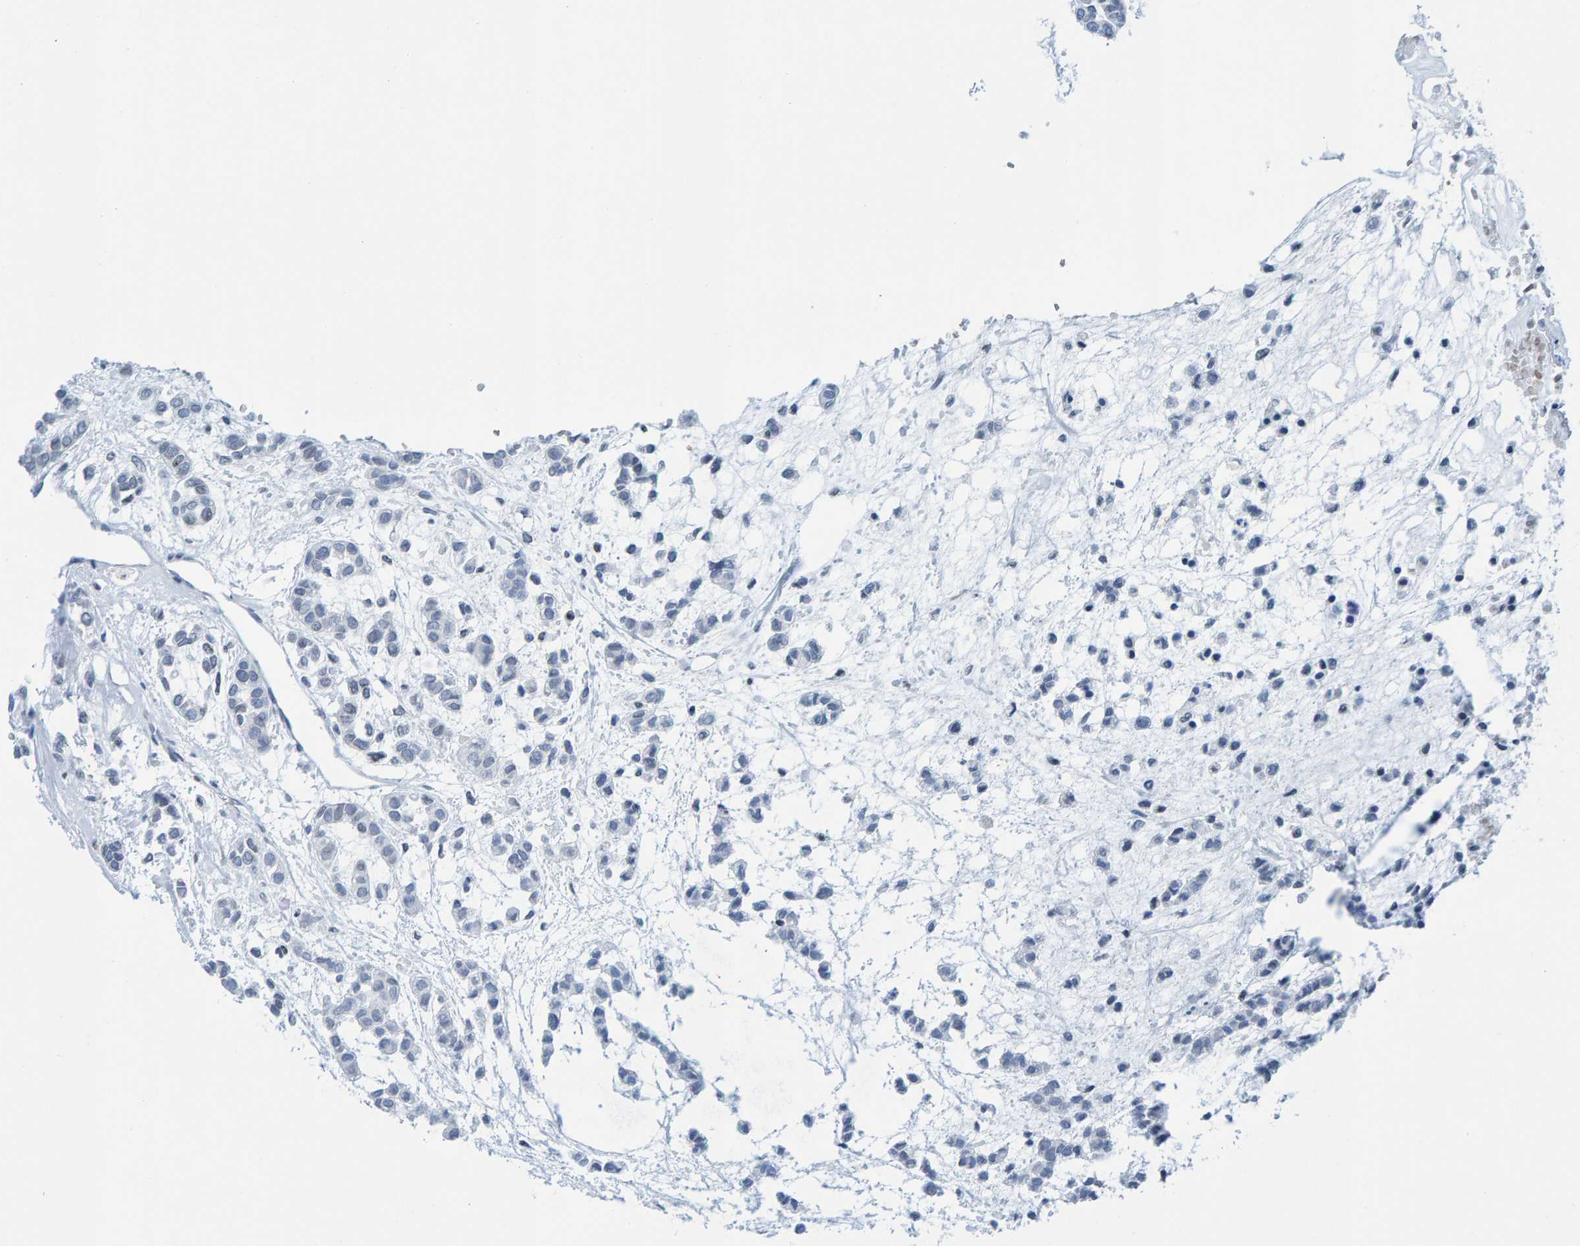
{"staining": {"intensity": "negative", "quantity": "none", "location": "none"}, "tissue": "head and neck cancer", "cell_type": "Tumor cells", "image_type": "cancer", "snomed": [{"axis": "morphology", "description": "Adenocarcinoma, NOS"}, {"axis": "morphology", "description": "Adenoma, NOS"}, {"axis": "topography", "description": "Head-Neck"}], "caption": "DAB immunohistochemical staining of human adenocarcinoma (head and neck) displays no significant staining in tumor cells. Nuclei are stained in blue.", "gene": "LMNB2", "patient": {"sex": "female", "age": 55}}